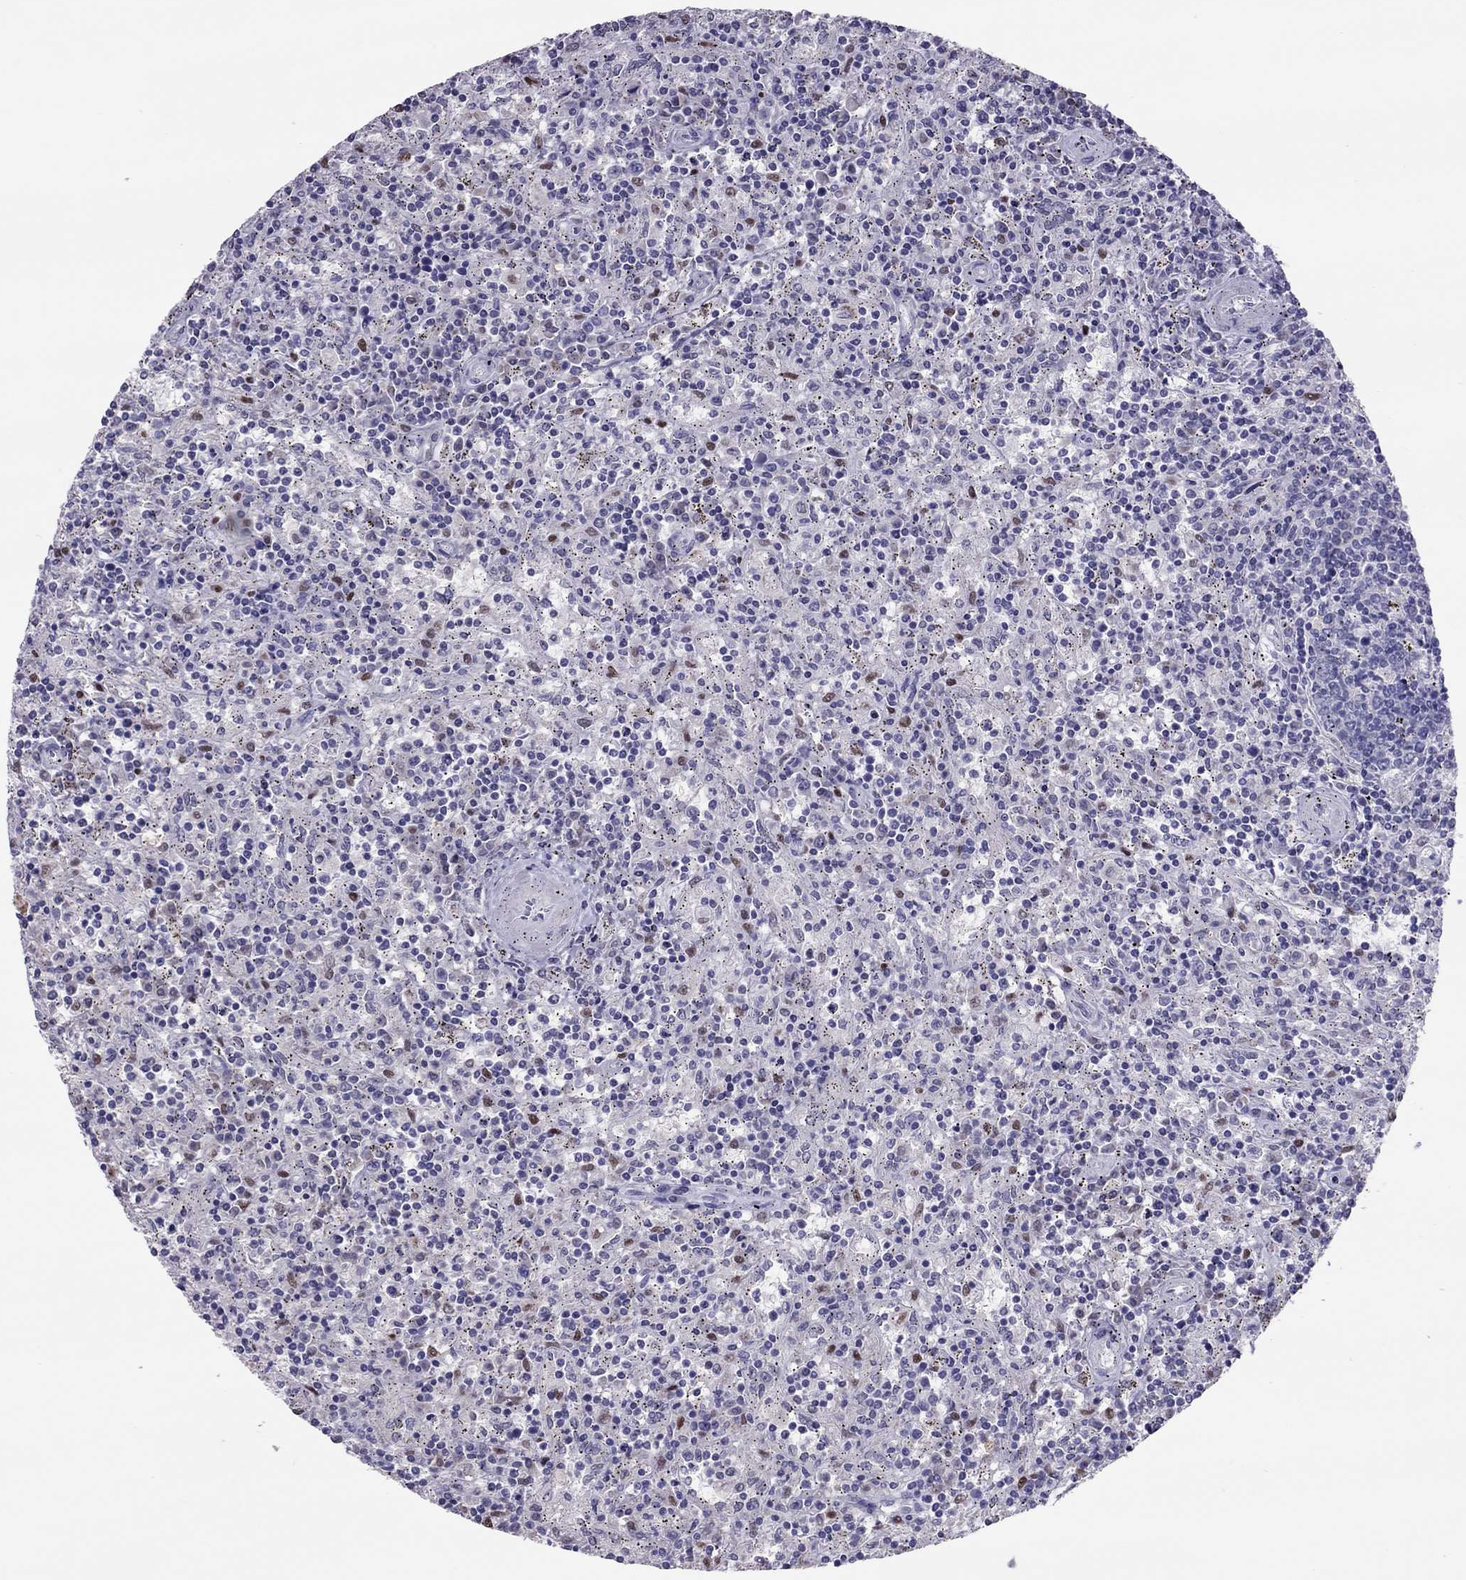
{"staining": {"intensity": "negative", "quantity": "none", "location": "none"}, "tissue": "lymphoma", "cell_type": "Tumor cells", "image_type": "cancer", "snomed": [{"axis": "morphology", "description": "Malignant lymphoma, non-Hodgkin's type, Low grade"}, {"axis": "topography", "description": "Spleen"}], "caption": "The immunohistochemistry (IHC) micrograph has no significant expression in tumor cells of low-grade malignant lymphoma, non-Hodgkin's type tissue.", "gene": "SPINT3", "patient": {"sex": "male", "age": 62}}